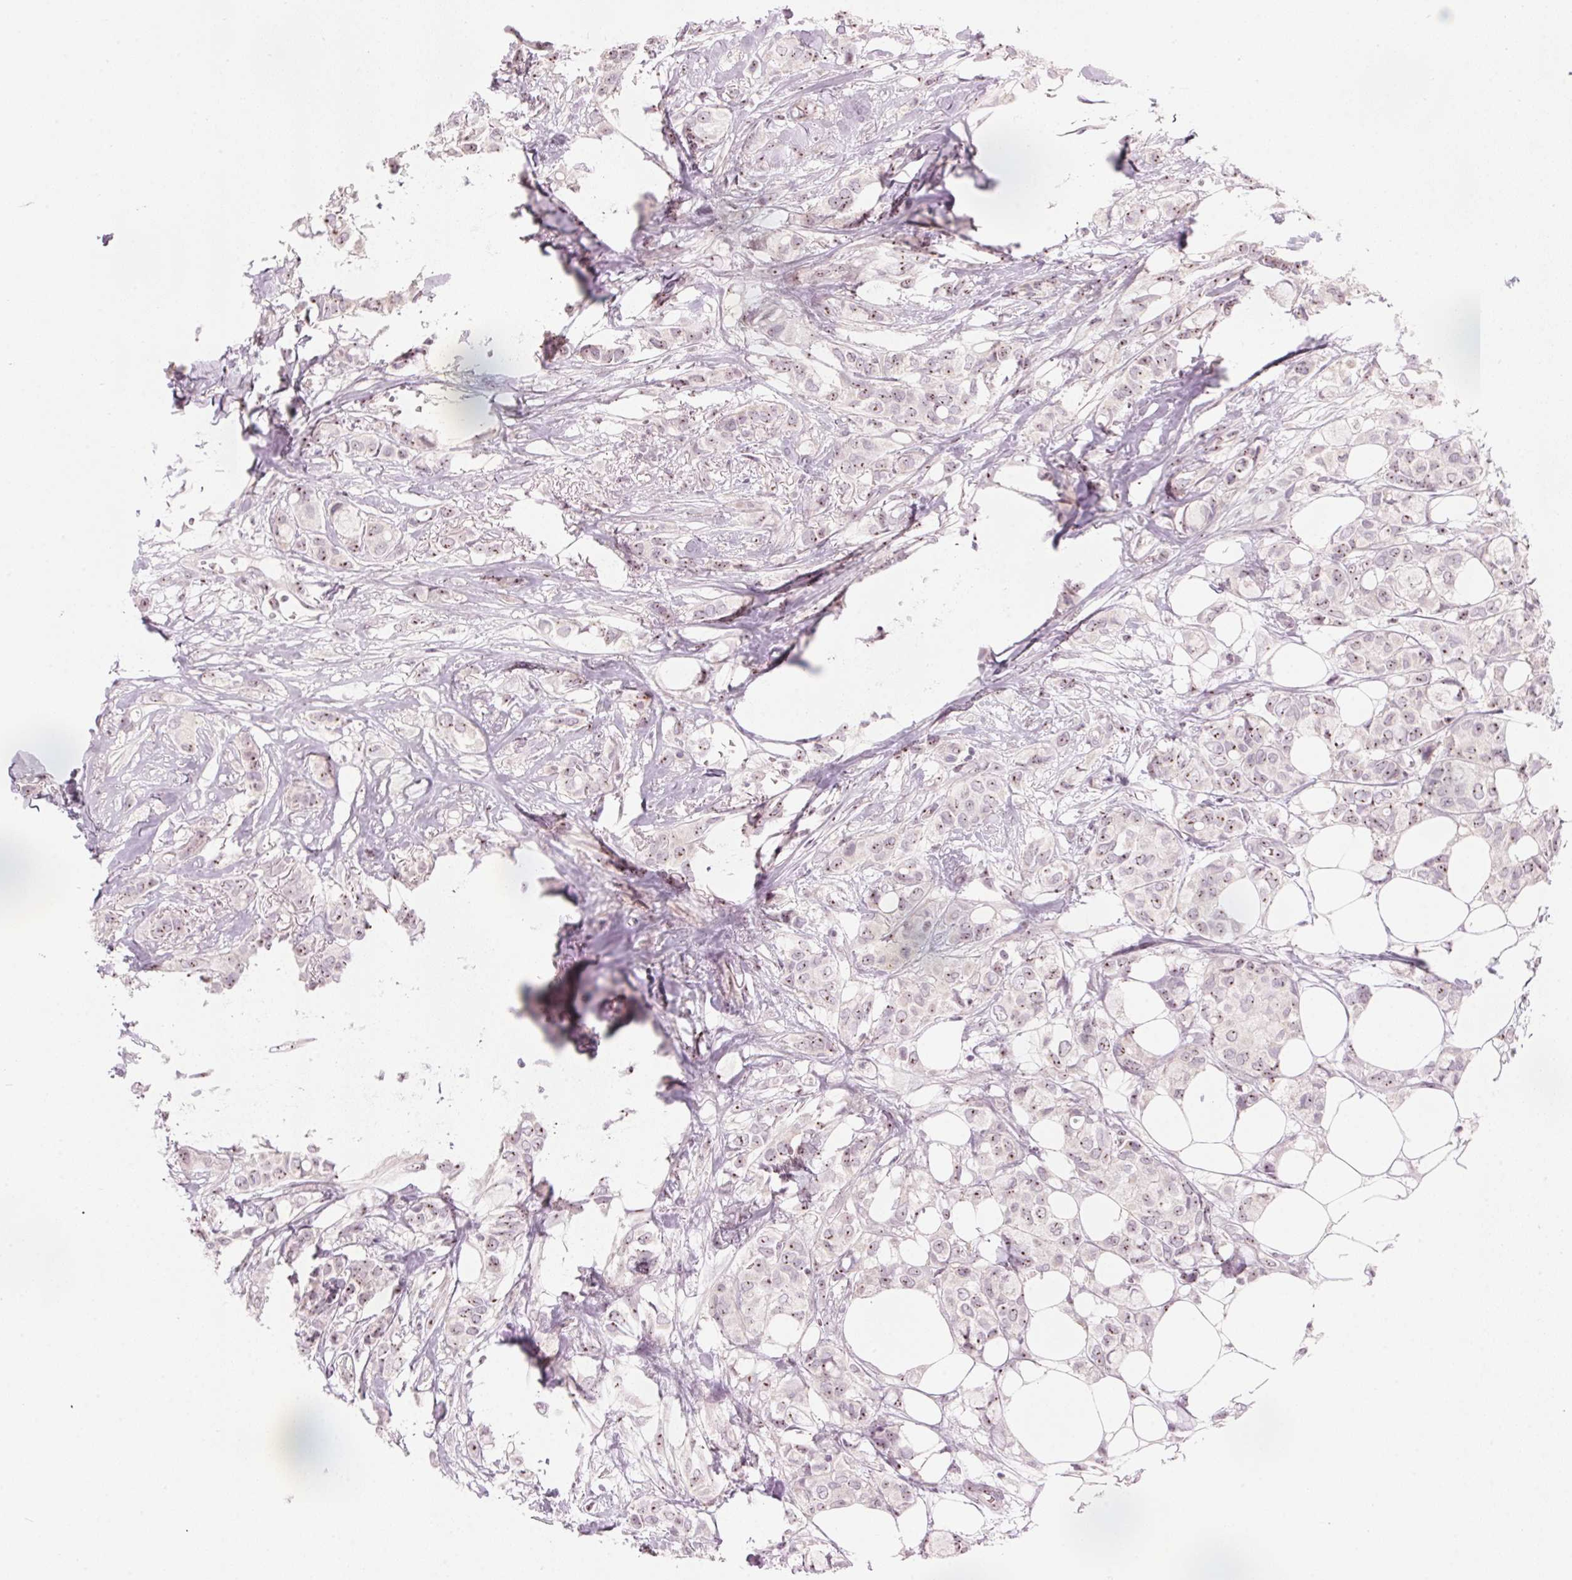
{"staining": {"intensity": "weak", "quantity": ">75%", "location": "nuclear"}, "tissue": "breast cancer", "cell_type": "Tumor cells", "image_type": "cancer", "snomed": [{"axis": "morphology", "description": "Duct carcinoma"}, {"axis": "topography", "description": "Breast"}], "caption": "Immunohistochemical staining of invasive ductal carcinoma (breast) shows low levels of weak nuclear staining in about >75% of tumor cells.", "gene": "DNTTIP2", "patient": {"sex": "female", "age": 85}}